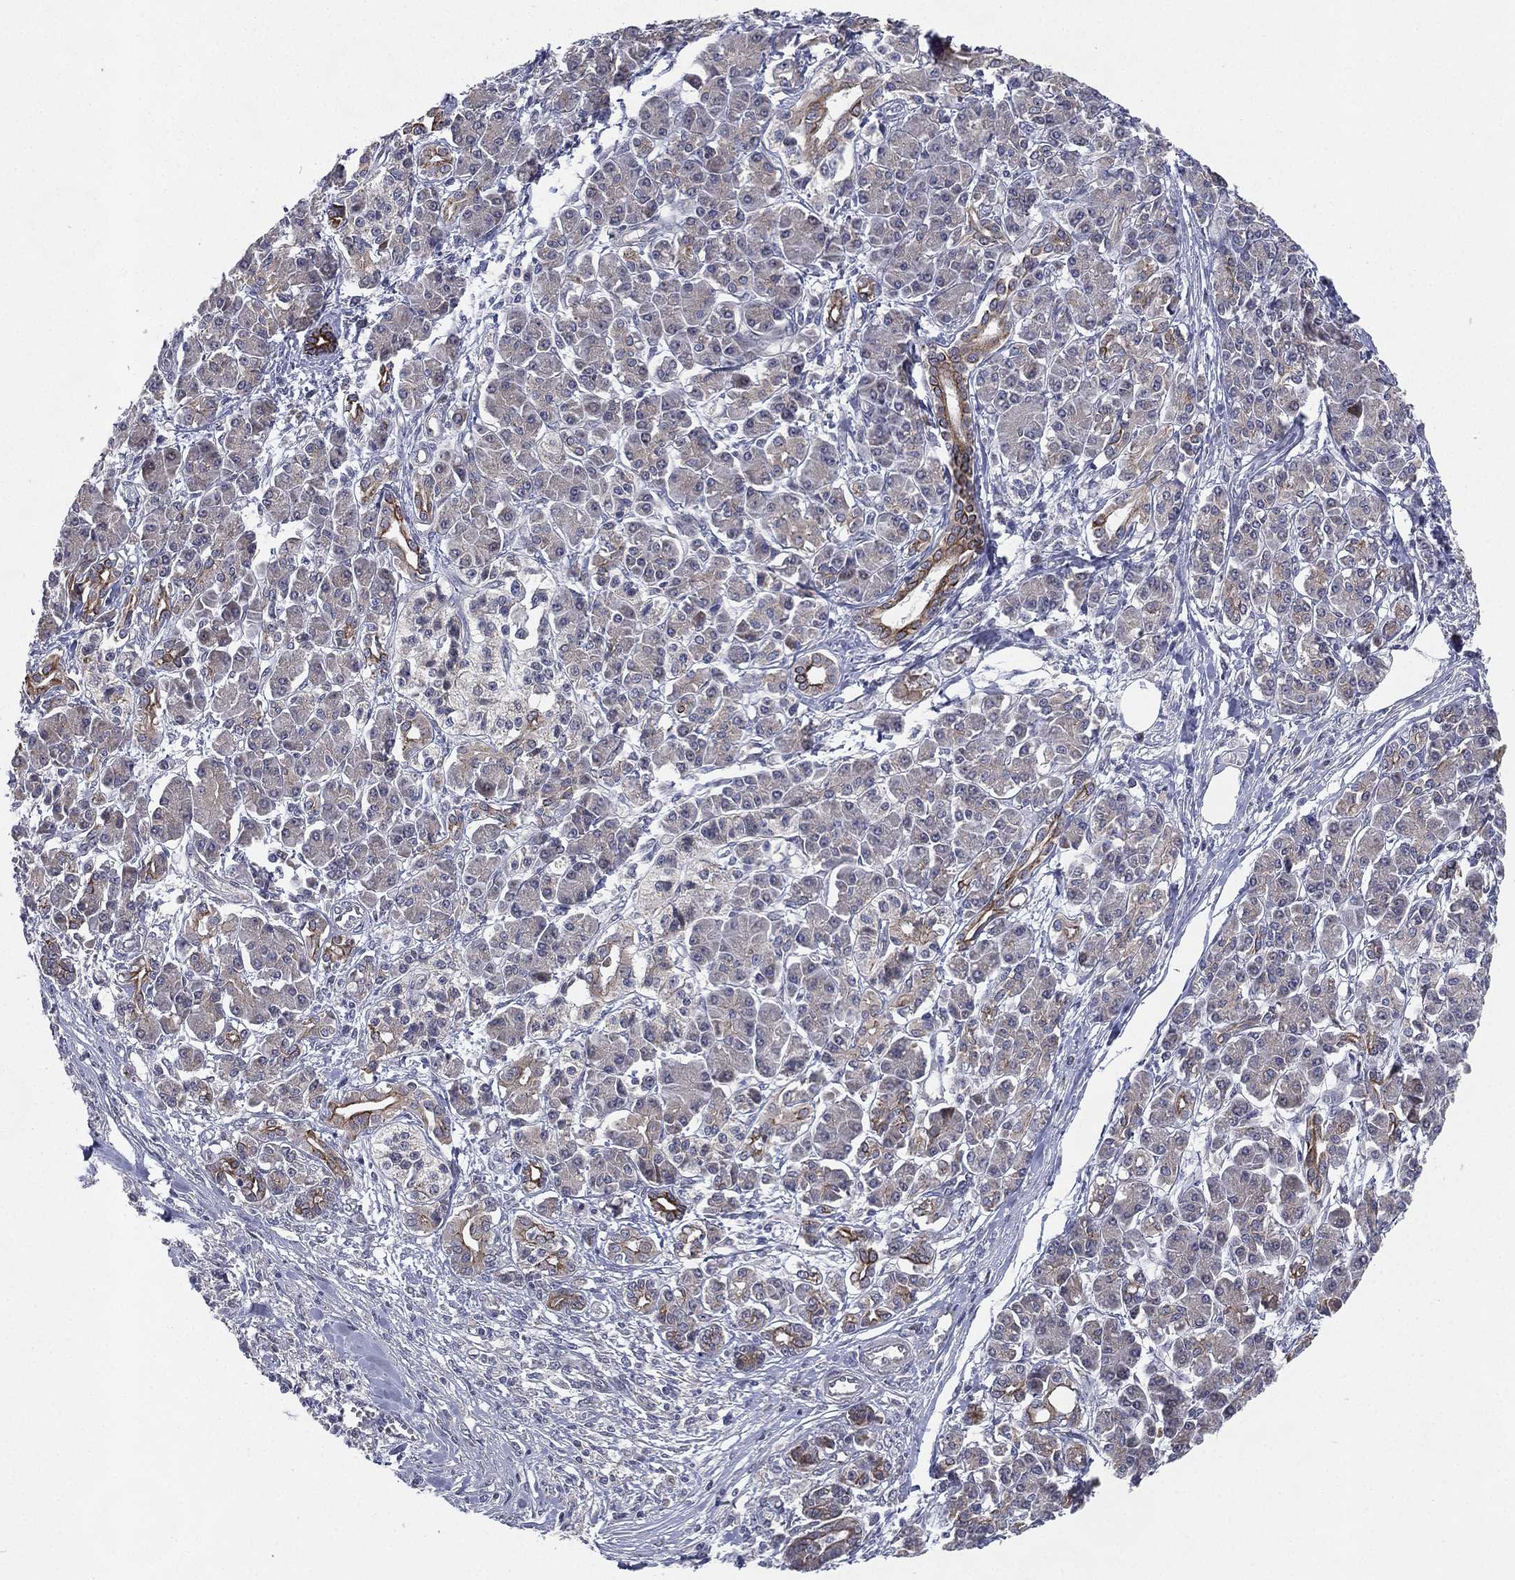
{"staining": {"intensity": "negative", "quantity": "none", "location": "none"}, "tissue": "pancreatic cancer", "cell_type": "Tumor cells", "image_type": "cancer", "snomed": [{"axis": "morphology", "description": "Adenocarcinoma, NOS"}, {"axis": "topography", "description": "Pancreas"}], "caption": "The image demonstrates no significant positivity in tumor cells of pancreatic cancer.", "gene": "KAT14", "patient": {"sex": "female", "age": 68}}